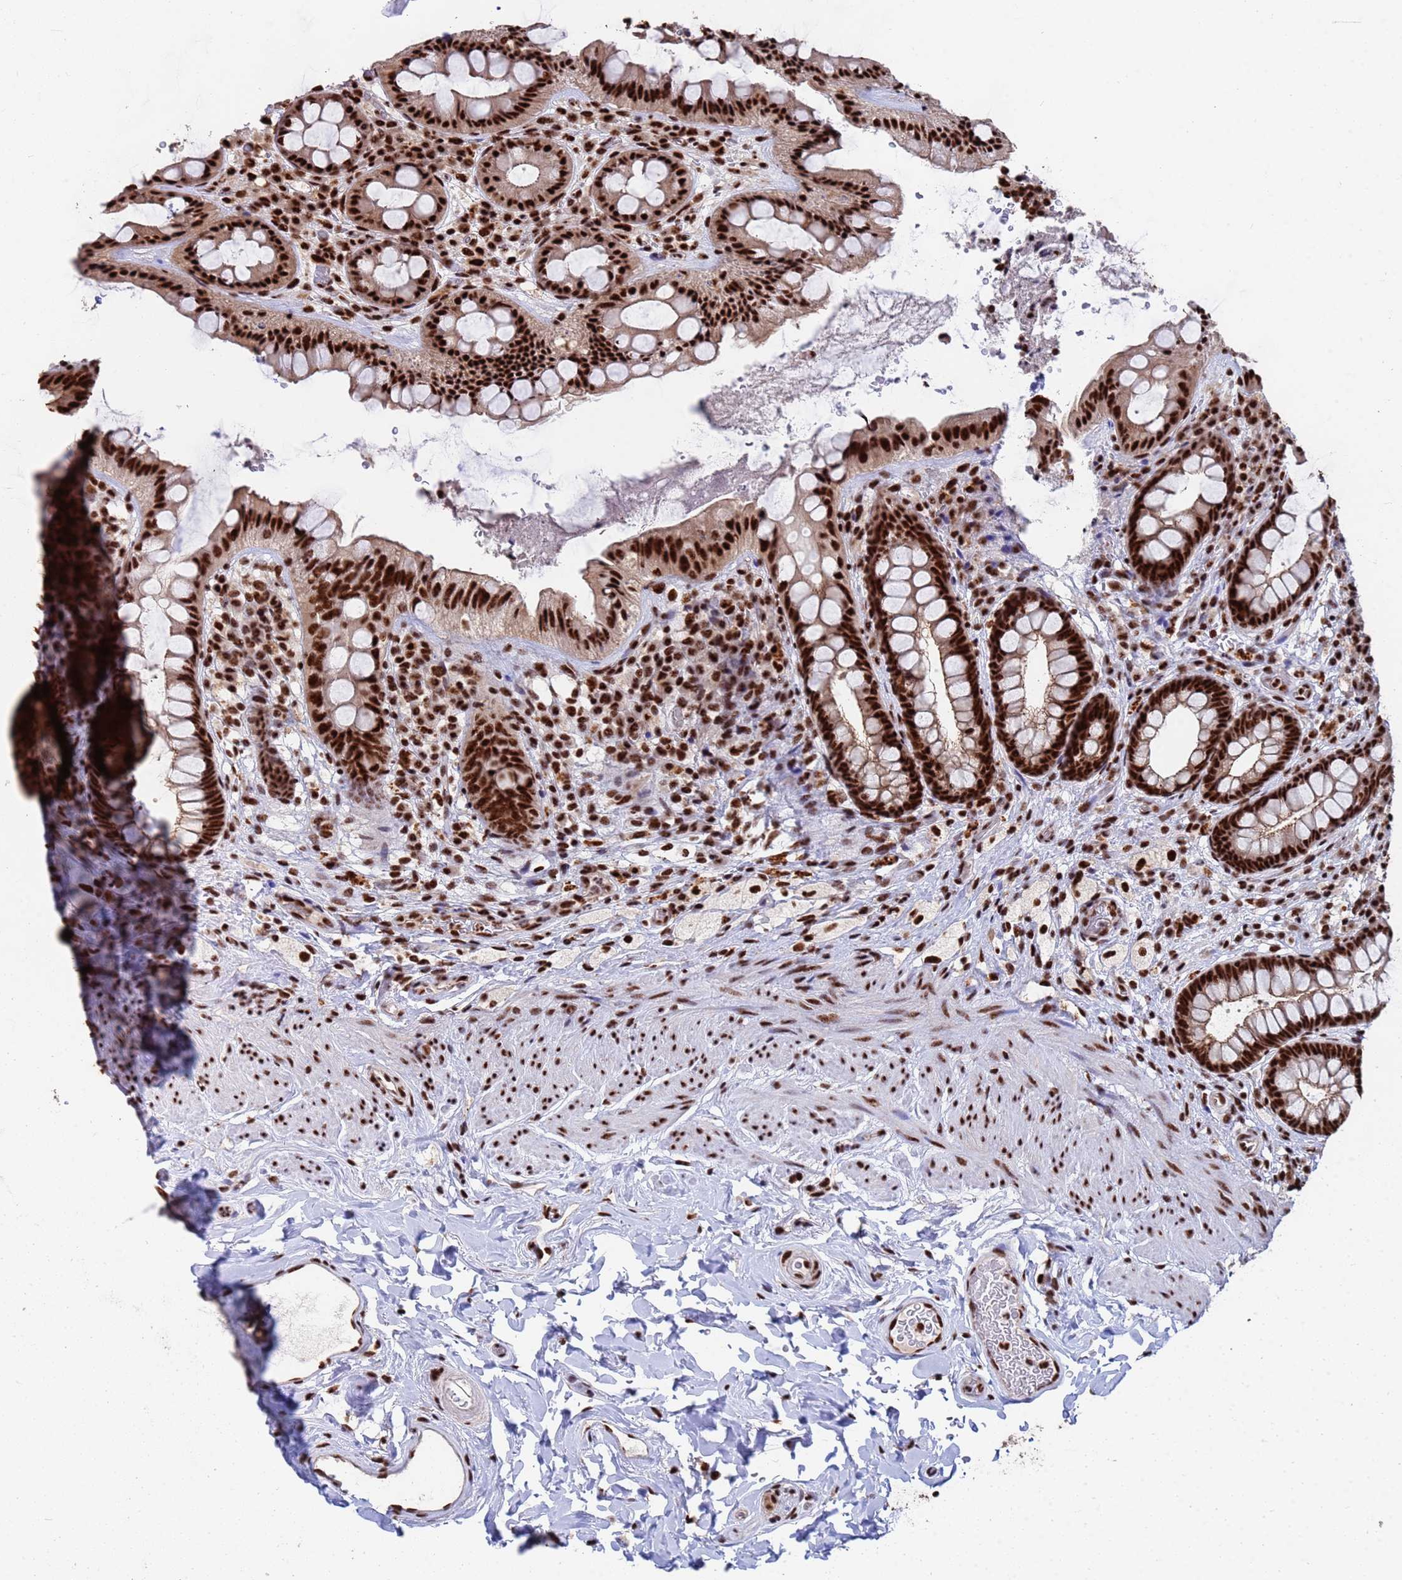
{"staining": {"intensity": "strong", "quantity": ">75%", "location": "nuclear"}, "tissue": "rectum", "cell_type": "Glandular cells", "image_type": "normal", "snomed": [{"axis": "morphology", "description": "Normal tissue, NOS"}, {"axis": "topography", "description": "Rectum"}, {"axis": "topography", "description": "Peripheral nerve tissue"}], "caption": "Protein staining of benign rectum shows strong nuclear expression in approximately >75% of glandular cells.", "gene": "SF3B2", "patient": {"sex": "female", "age": 69}}